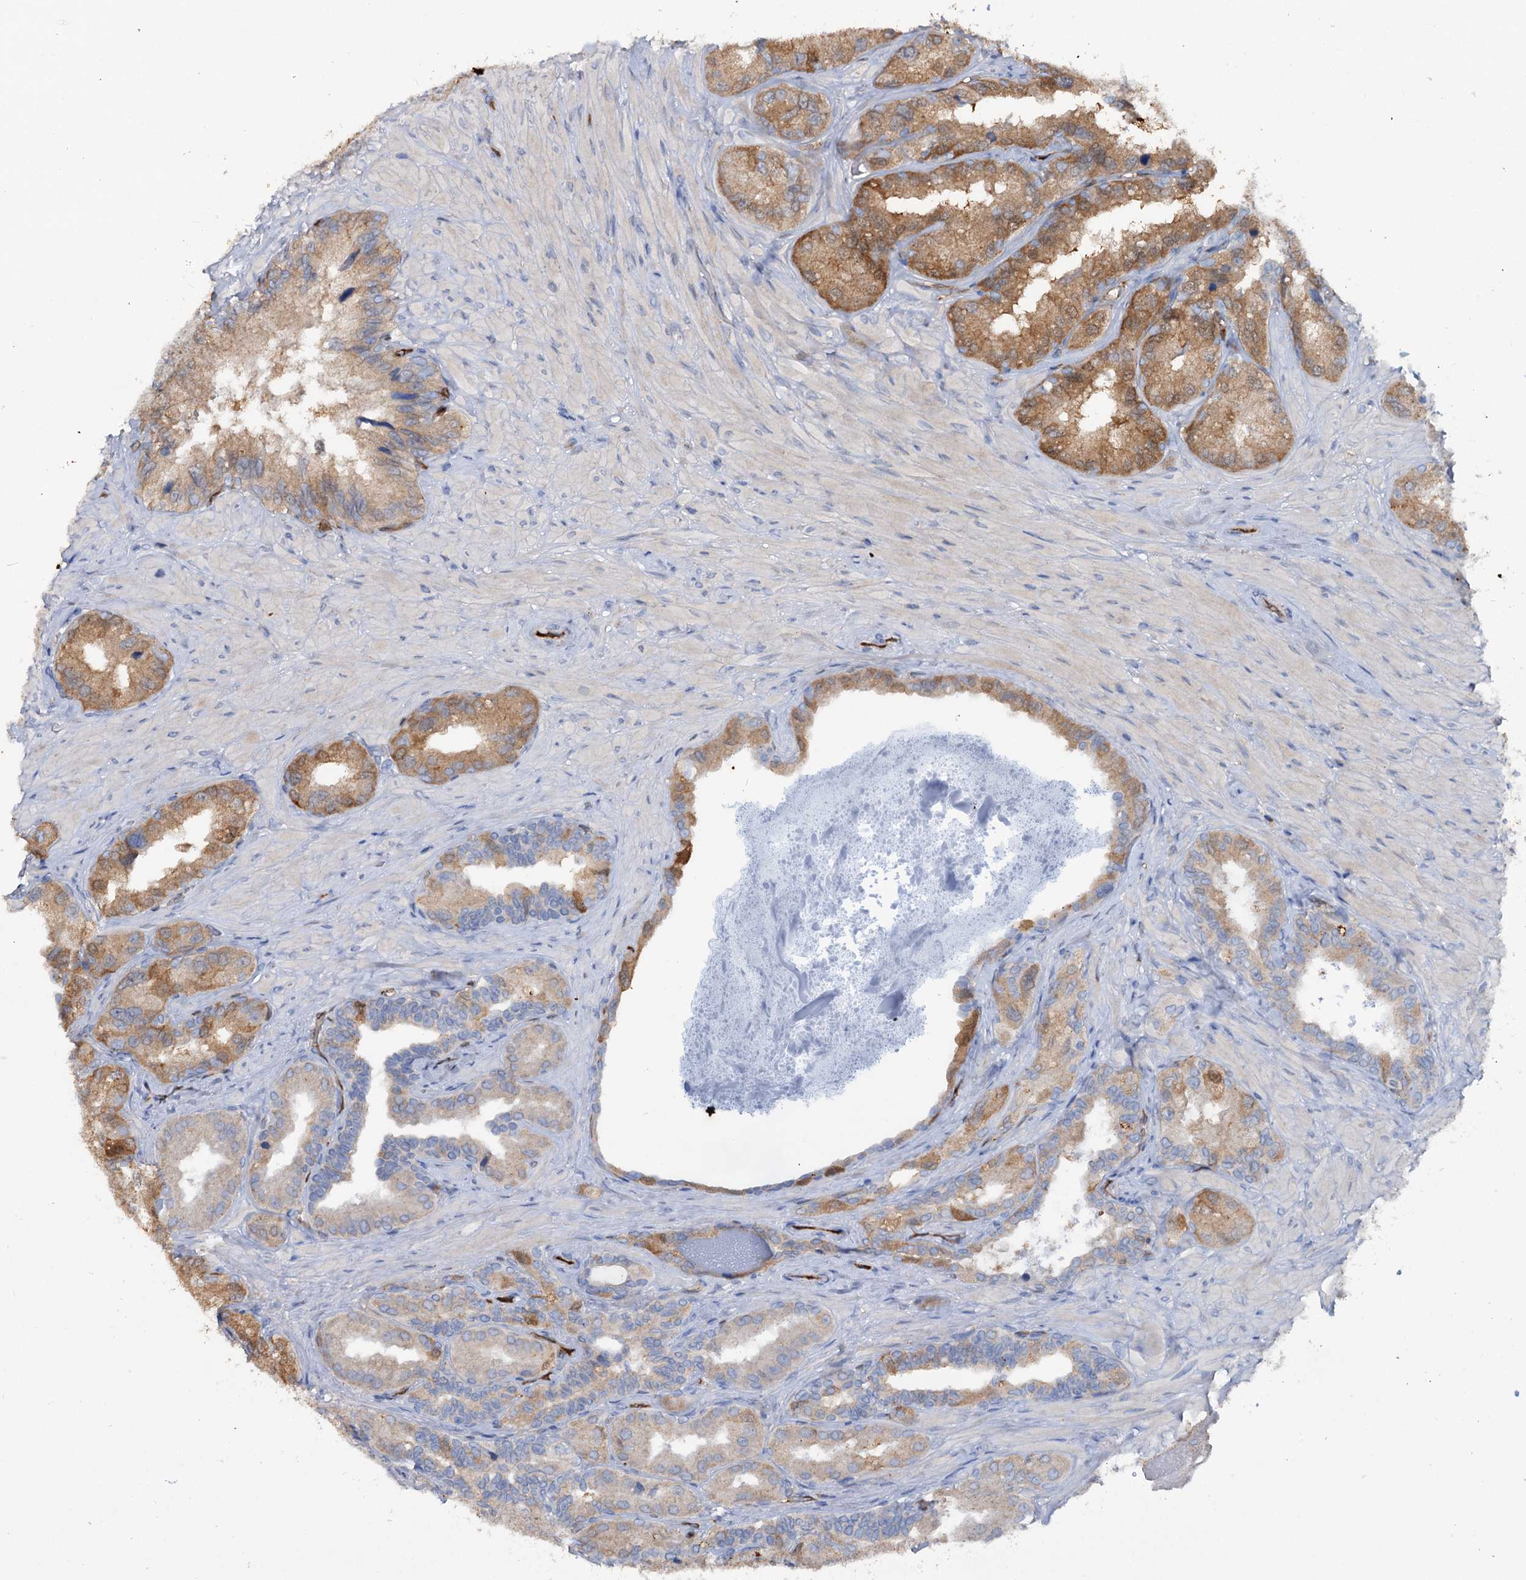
{"staining": {"intensity": "moderate", "quantity": "25%-75%", "location": "cytoplasmic/membranous"}, "tissue": "seminal vesicle", "cell_type": "Glandular cells", "image_type": "normal", "snomed": [{"axis": "morphology", "description": "Normal tissue, NOS"}, {"axis": "topography", "description": "Seminal veicle"}, {"axis": "topography", "description": "Peripheral nerve tissue"}], "caption": "High-magnification brightfield microscopy of unremarkable seminal vesicle stained with DAB (brown) and counterstained with hematoxylin (blue). glandular cells exhibit moderate cytoplasmic/membranous staining is appreciated in about25%-75% of cells.", "gene": "IL17RD", "patient": {"sex": "male", "age": 67}}